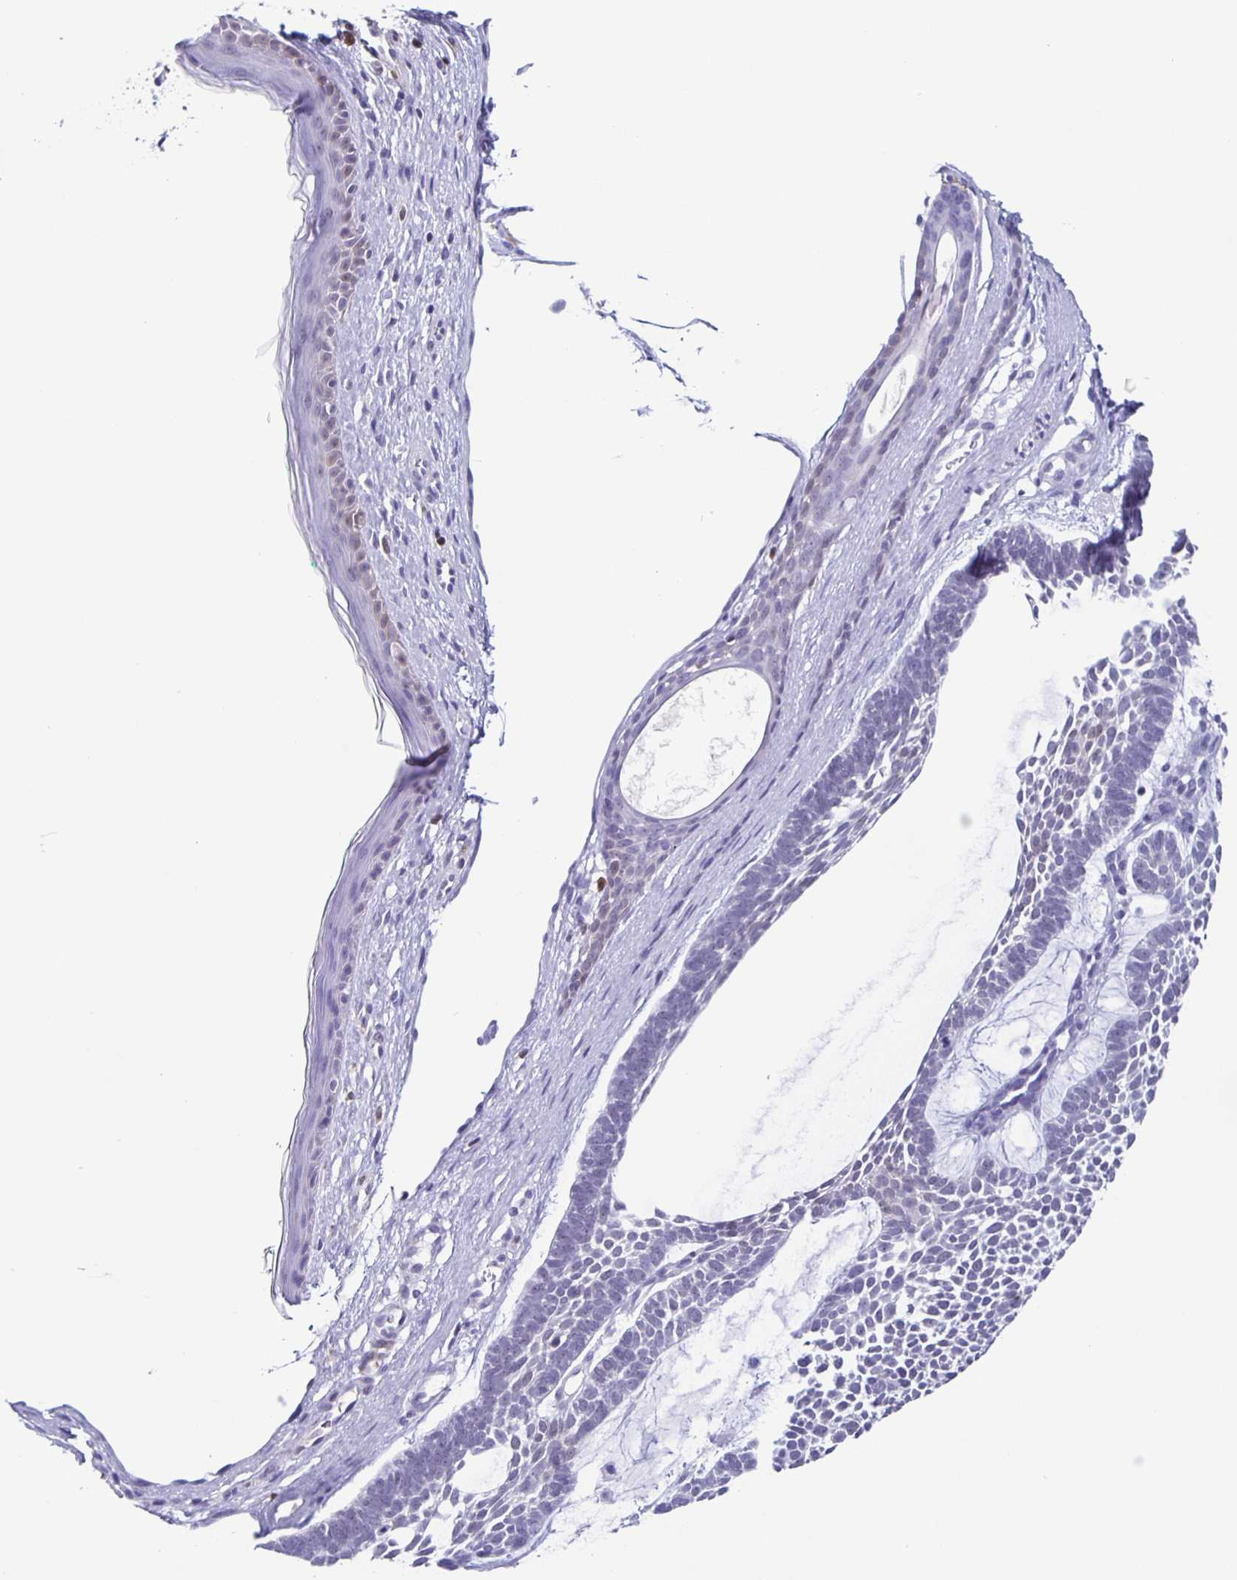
{"staining": {"intensity": "negative", "quantity": "none", "location": "none"}, "tissue": "skin cancer", "cell_type": "Tumor cells", "image_type": "cancer", "snomed": [{"axis": "morphology", "description": "Basal cell carcinoma"}, {"axis": "topography", "description": "Skin"}, {"axis": "topography", "description": "Skin of face"}], "caption": "DAB immunohistochemical staining of human skin cancer (basal cell carcinoma) reveals no significant expression in tumor cells.", "gene": "TPPP", "patient": {"sex": "male", "age": 83}}